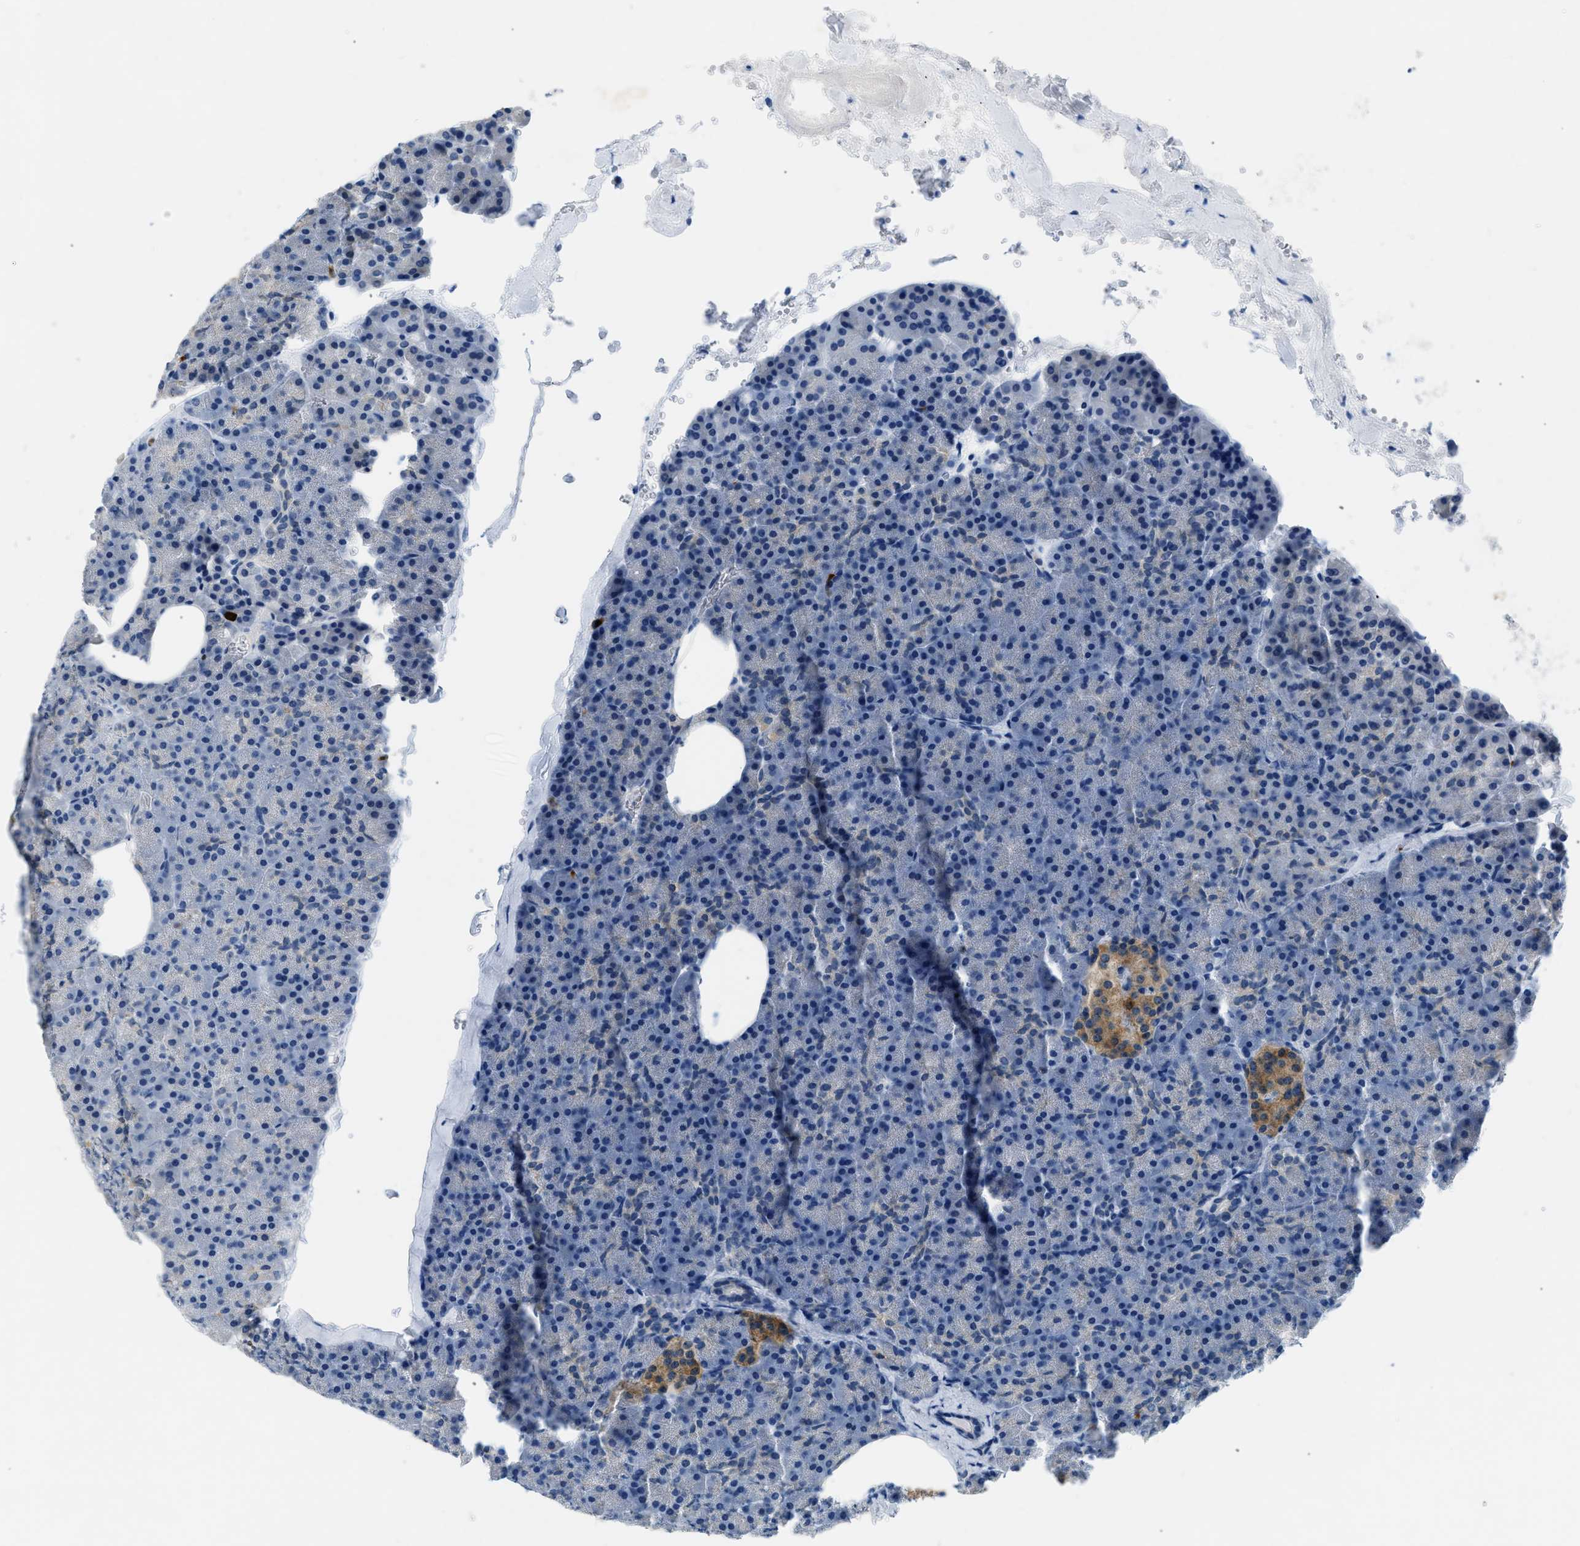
{"staining": {"intensity": "negative", "quantity": "none", "location": "none"}, "tissue": "pancreas", "cell_type": "Exocrine glandular cells", "image_type": "normal", "snomed": [{"axis": "morphology", "description": "Normal tissue, NOS"}, {"axis": "morphology", "description": "Carcinoid, malignant, NOS"}, {"axis": "topography", "description": "Pancreas"}], "caption": "Immunohistochemistry (IHC) of normal human pancreas demonstrates no staining in exocrine glandular cells.", "gene": "TOMM34", "patient": {"sex": "female", "age": 35}}